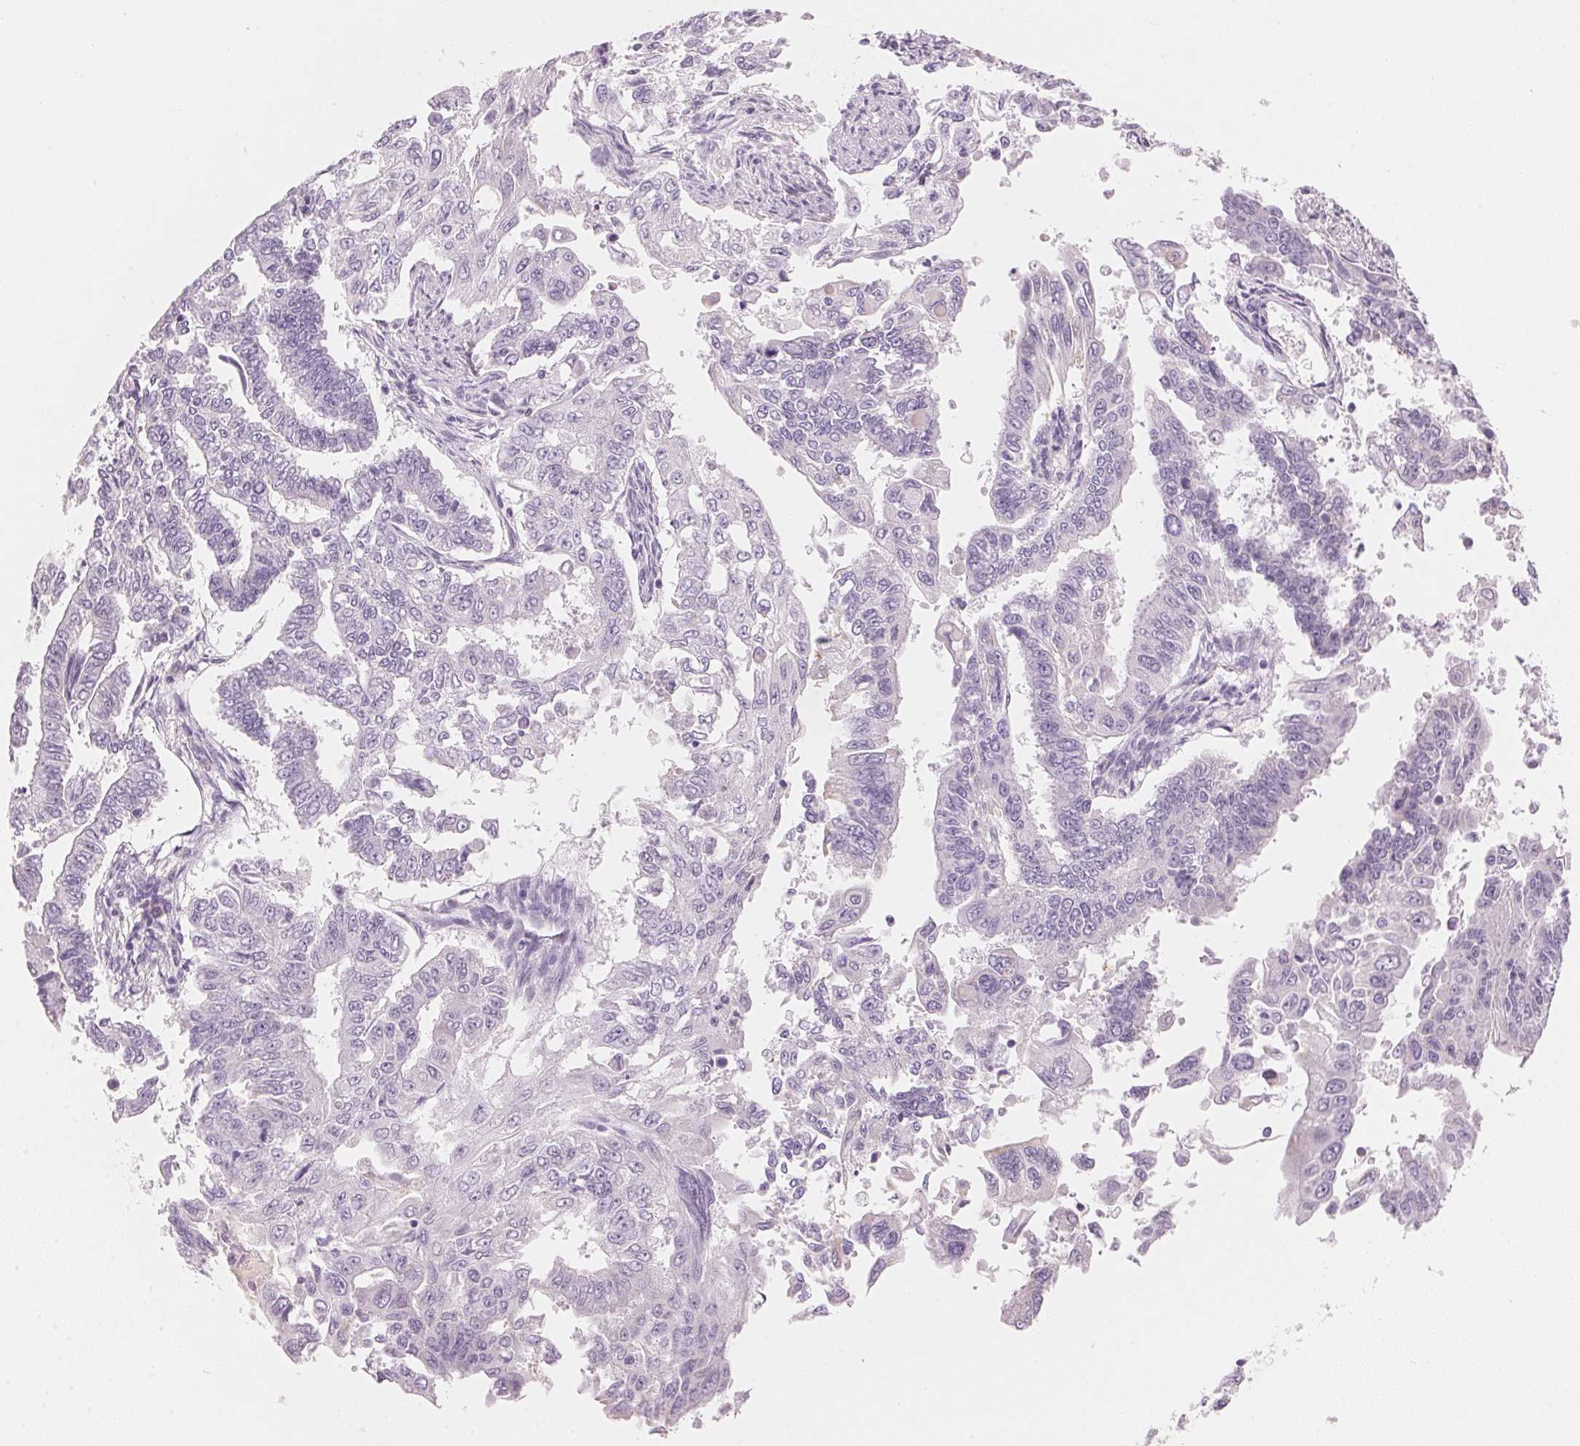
{"staining": {"intensity": "negative", "quantity": "none", "location": "none"}, "tissue": "endometrial cancer", "cell_type": "Tumor cells", "image_type": "cancer", "snomed": [{"axis": "morphology", "description": "Adenocarcinoma, NOS"}, {"axis": "topography", "description": "Uterus"}], "caption": "Tumor cells are negative for brown protein staining in endometrial adenocarcinoma.", "gene": "HOXB13", "patient": {"sex": "female", "age": 59}}